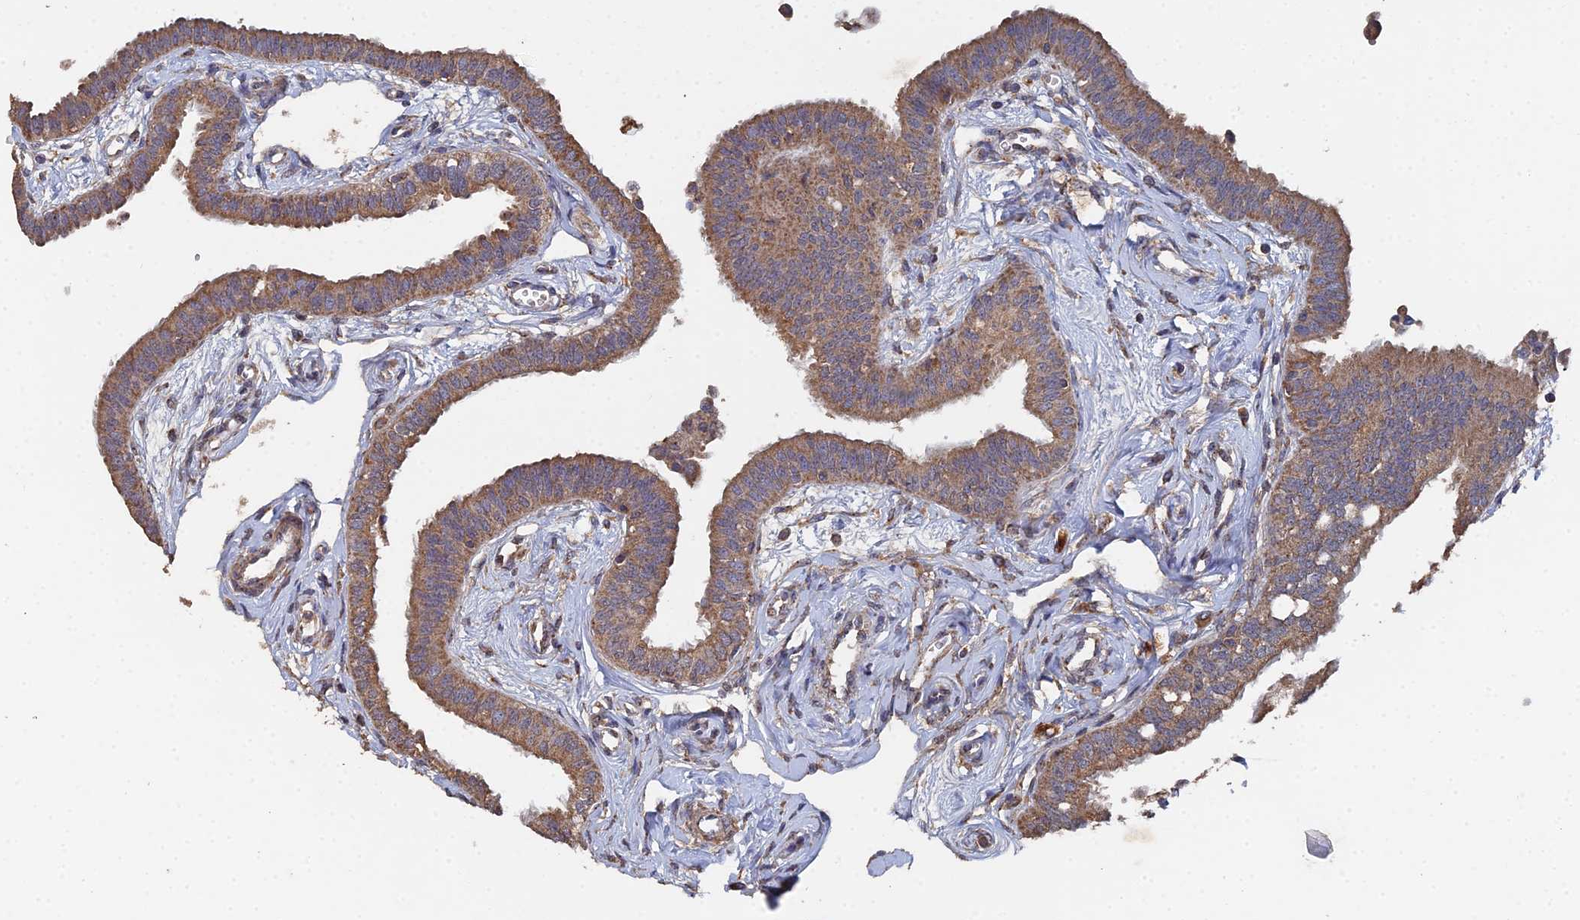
{"staining": {"intensity": "moderate", "quantity": ">75%", "location": "cytoplasmic/membranous"}, "tissue": "fallopian tube", "cell_type": "Glandular cells", "image_type": "normal", "snomed": [{"axis": "morphology", "description": "Normal tissue, NOS"}, {"axis": "morphology", "description": "Carcinoma, NOS"}, {"axis": "topography", "description": "Fallopian tube"}, {"axis": "topography", "description": "Ovary"}], "caption": "Glandular cells reveal medium levels of moderate cytoplasmic/membranous staining in about >75% of cells in normal human fallopian tube. The staining was performed using DAB to visualize the protein expression in brown, while the nuclei were stained in blue with hematoxylin (Magnification: 20x).", "gene": "SPANXN4", "patient": {"sex": "female", "age": 59}}